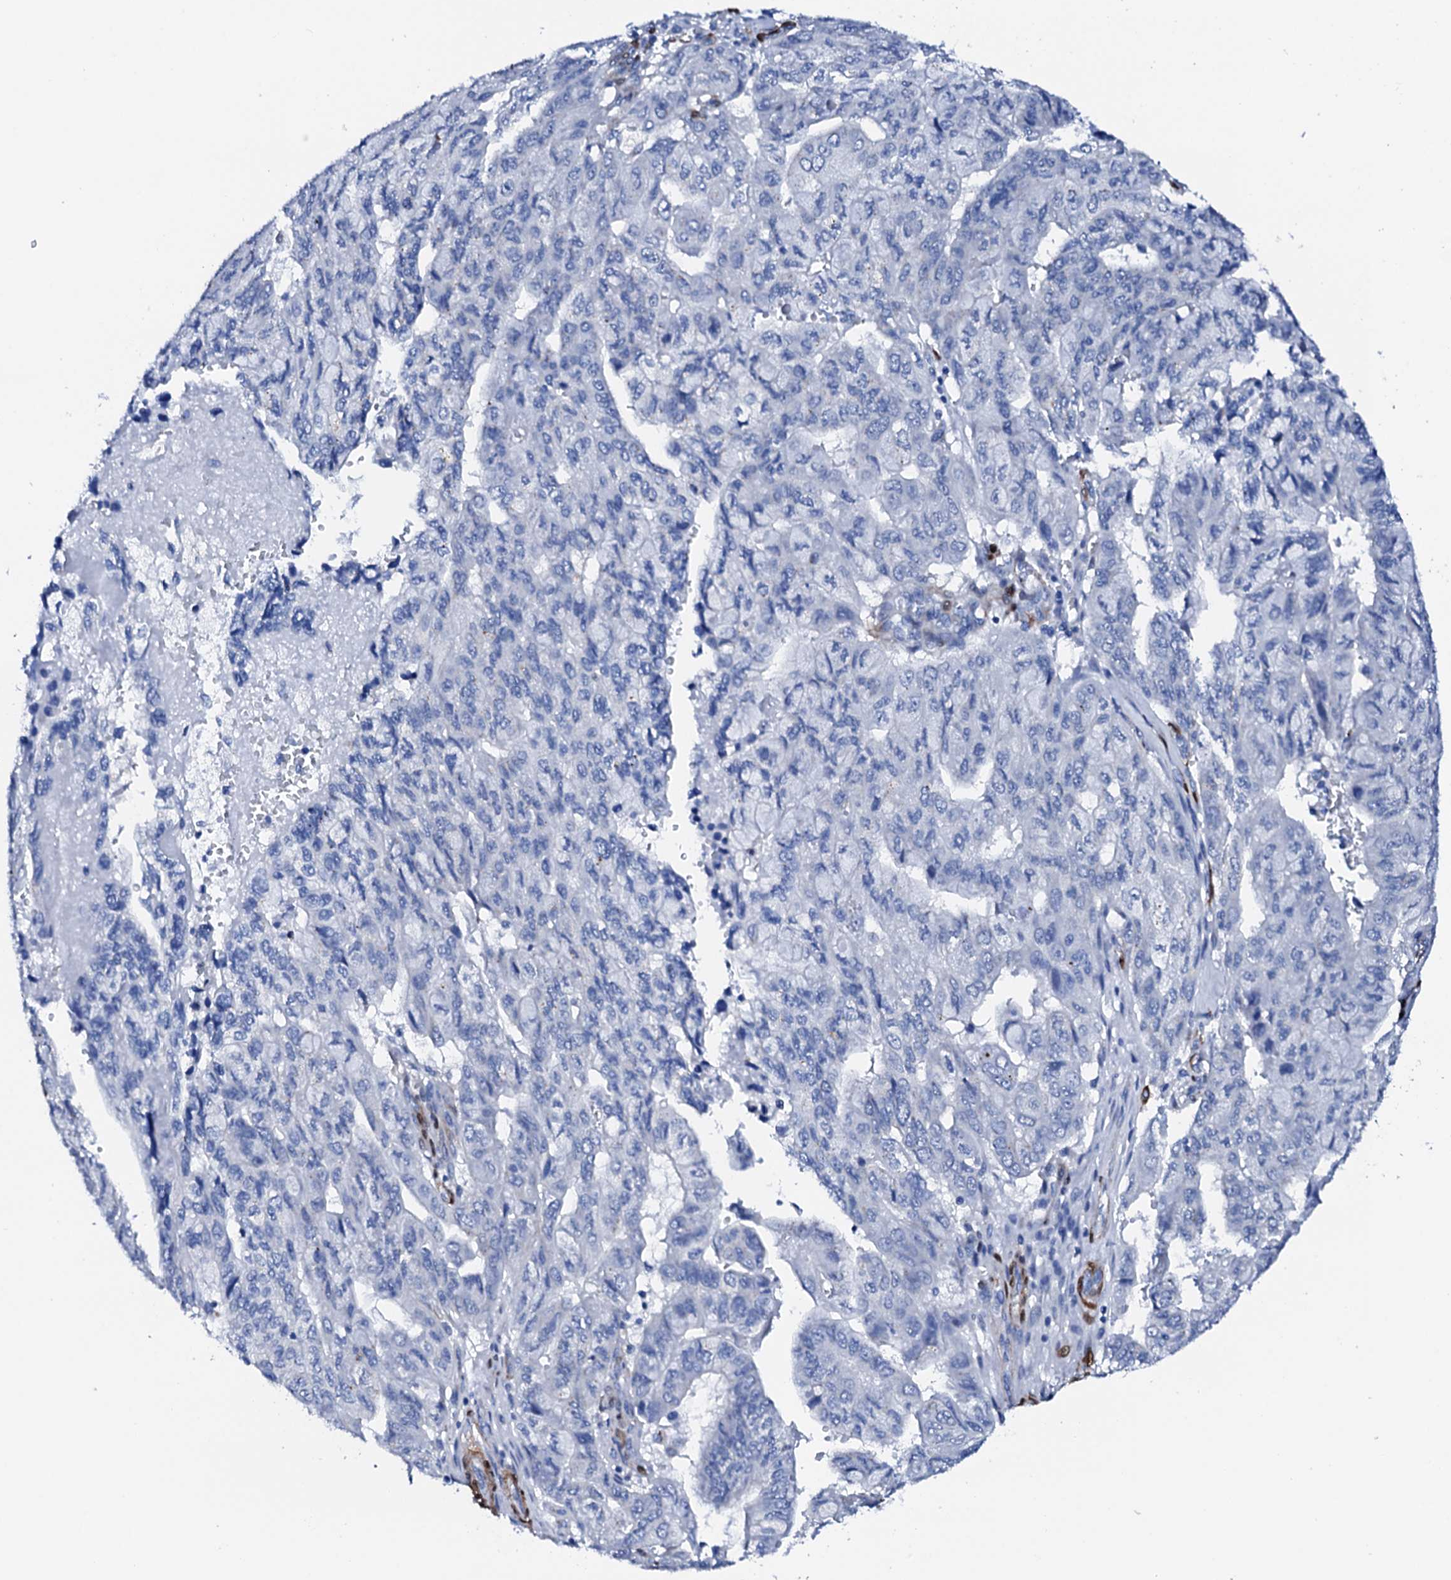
{"staining": {"intensity": "negative", "quantity": "none", "location": "none"}, "tissue": "pancreatic cancer", "cell_type": "Tumor cells", "image_type": "cancer", "snomed": [{"axis": "morphology", "description": "Adenocarcinoma, NOS"}, {"axis": "topography", "description": "Pancreas"}], "caption": "DAB immunohistochemical staining of pancreatic cancer (adenocarcinoma) shows no significant expression in tumor cells. The staining is performed using DAB brown chromogen with nuclei counter-stained in using hematoxylin.", "gene": "NRIP2", "patient": {"sex": "male", "age": 51}}